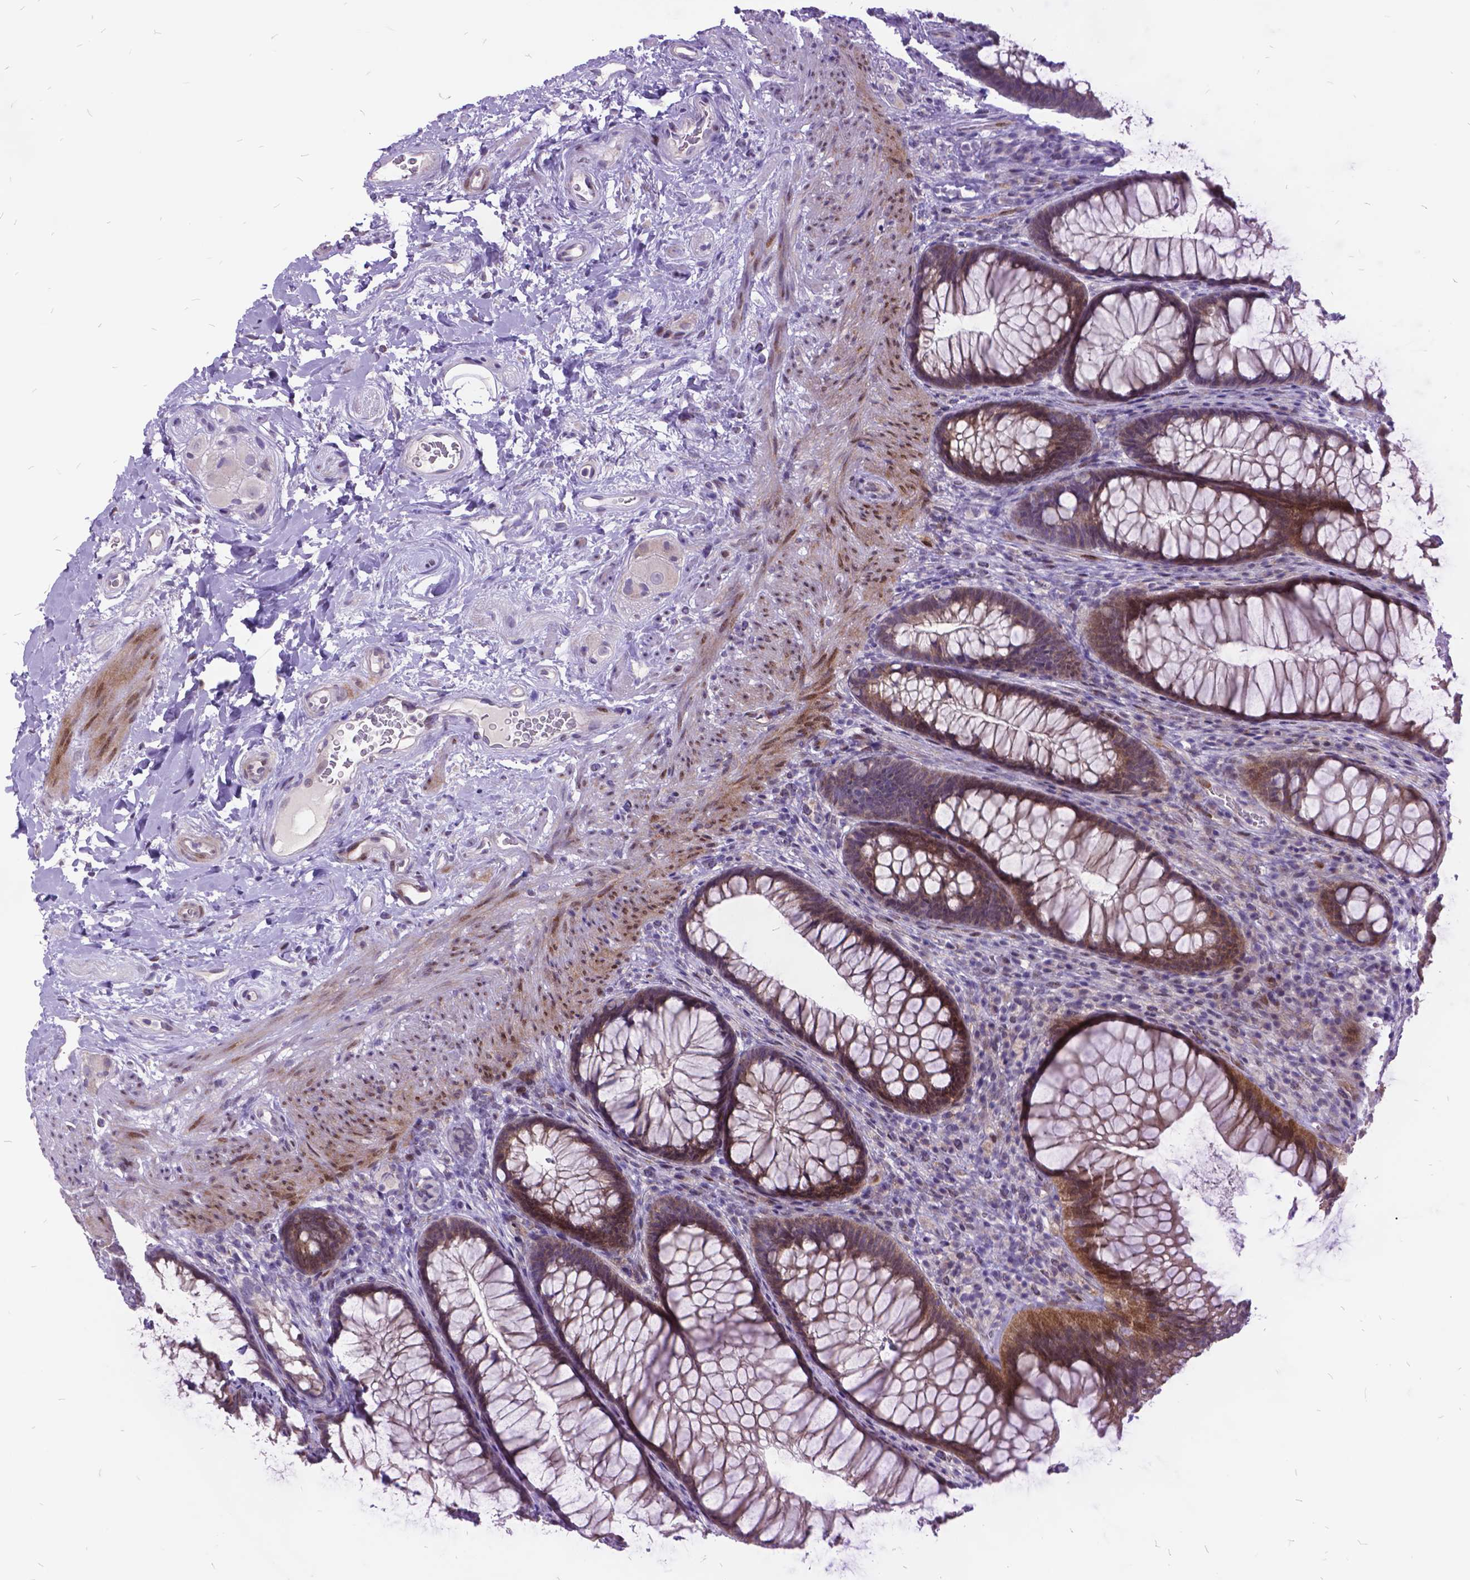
{"staining": {"intensity": "strong", "quantity": "<25%", "location": "cytoplasmic/membranous"}, "tissue": "rectum", "cell_type": "Glandular cells", "image_type": "normal", "snomed": [{"axis": "morphology", "description": "Normal tissue, NOS"}, {"axis": "topography", "description": "Smooth muscle"}, {"axis": "topography", "description": "Rectum"}], "caption": "High-power microscopy captured an IHC photomicrograph of benign rectum, revealing strong cytoplasmic/membranous positivity in about <25% of glandular cells.", "gene": "ITGB6", "patient": {"sex": "male", "age": 53}}